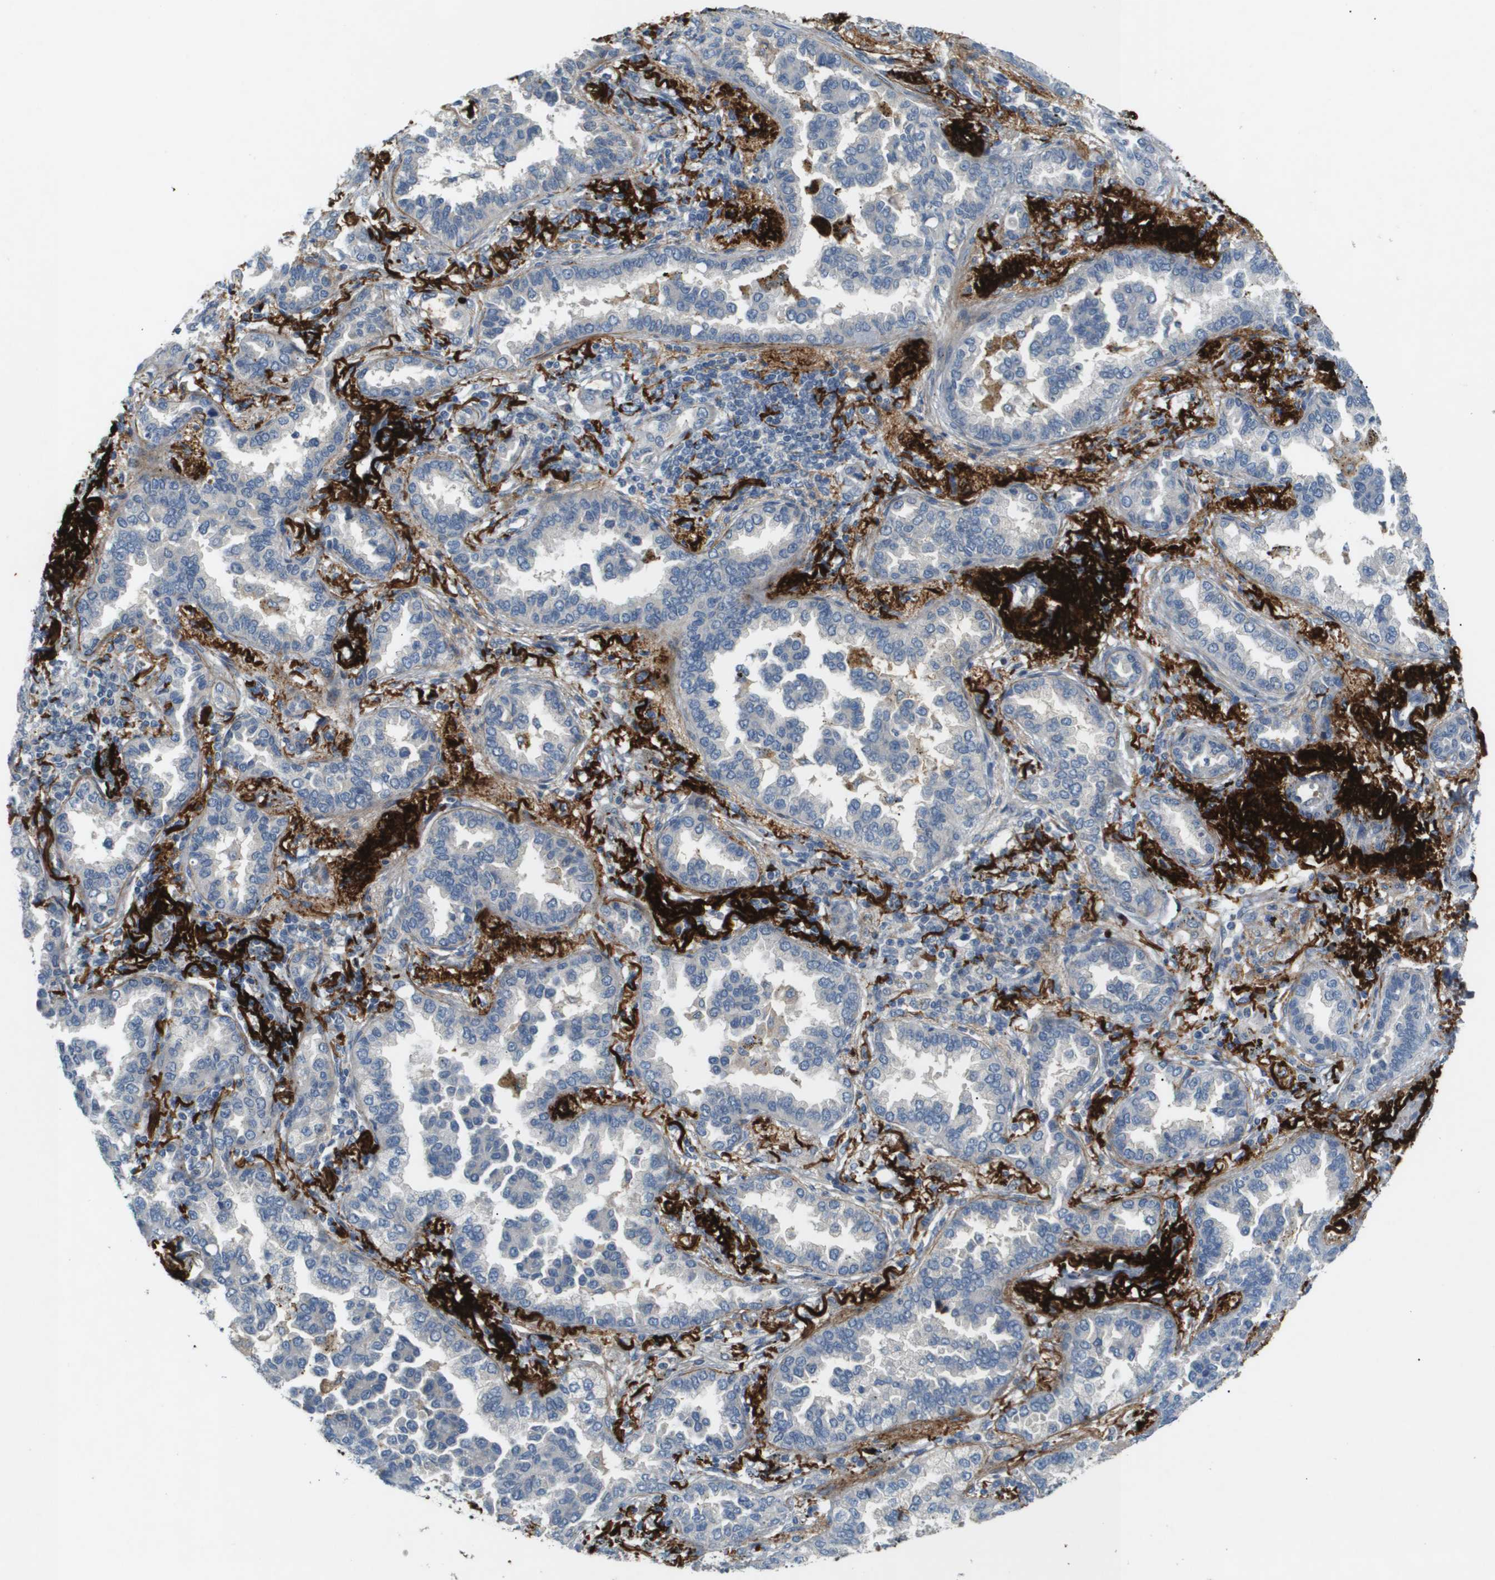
{"staining": {"intensity": "negative", "quantity": "none", "location": "none"}, "tissue": "lung cancer", "cell_type": "Tumor cells", "image_type": "cancer", "snomed": [{"axis": "morphology", "description": "Normal tissue, NOS"}, {"axis": "morphology", "description": "Adenocarcinoma, NOS"}, {"axis": "topography", "description": "Lung"}], "caption": "Tumor cells show no significant expression in lung adenocarcinoma.", "gene": "VTN", "patient": {"sex": "male", "age": 59}}